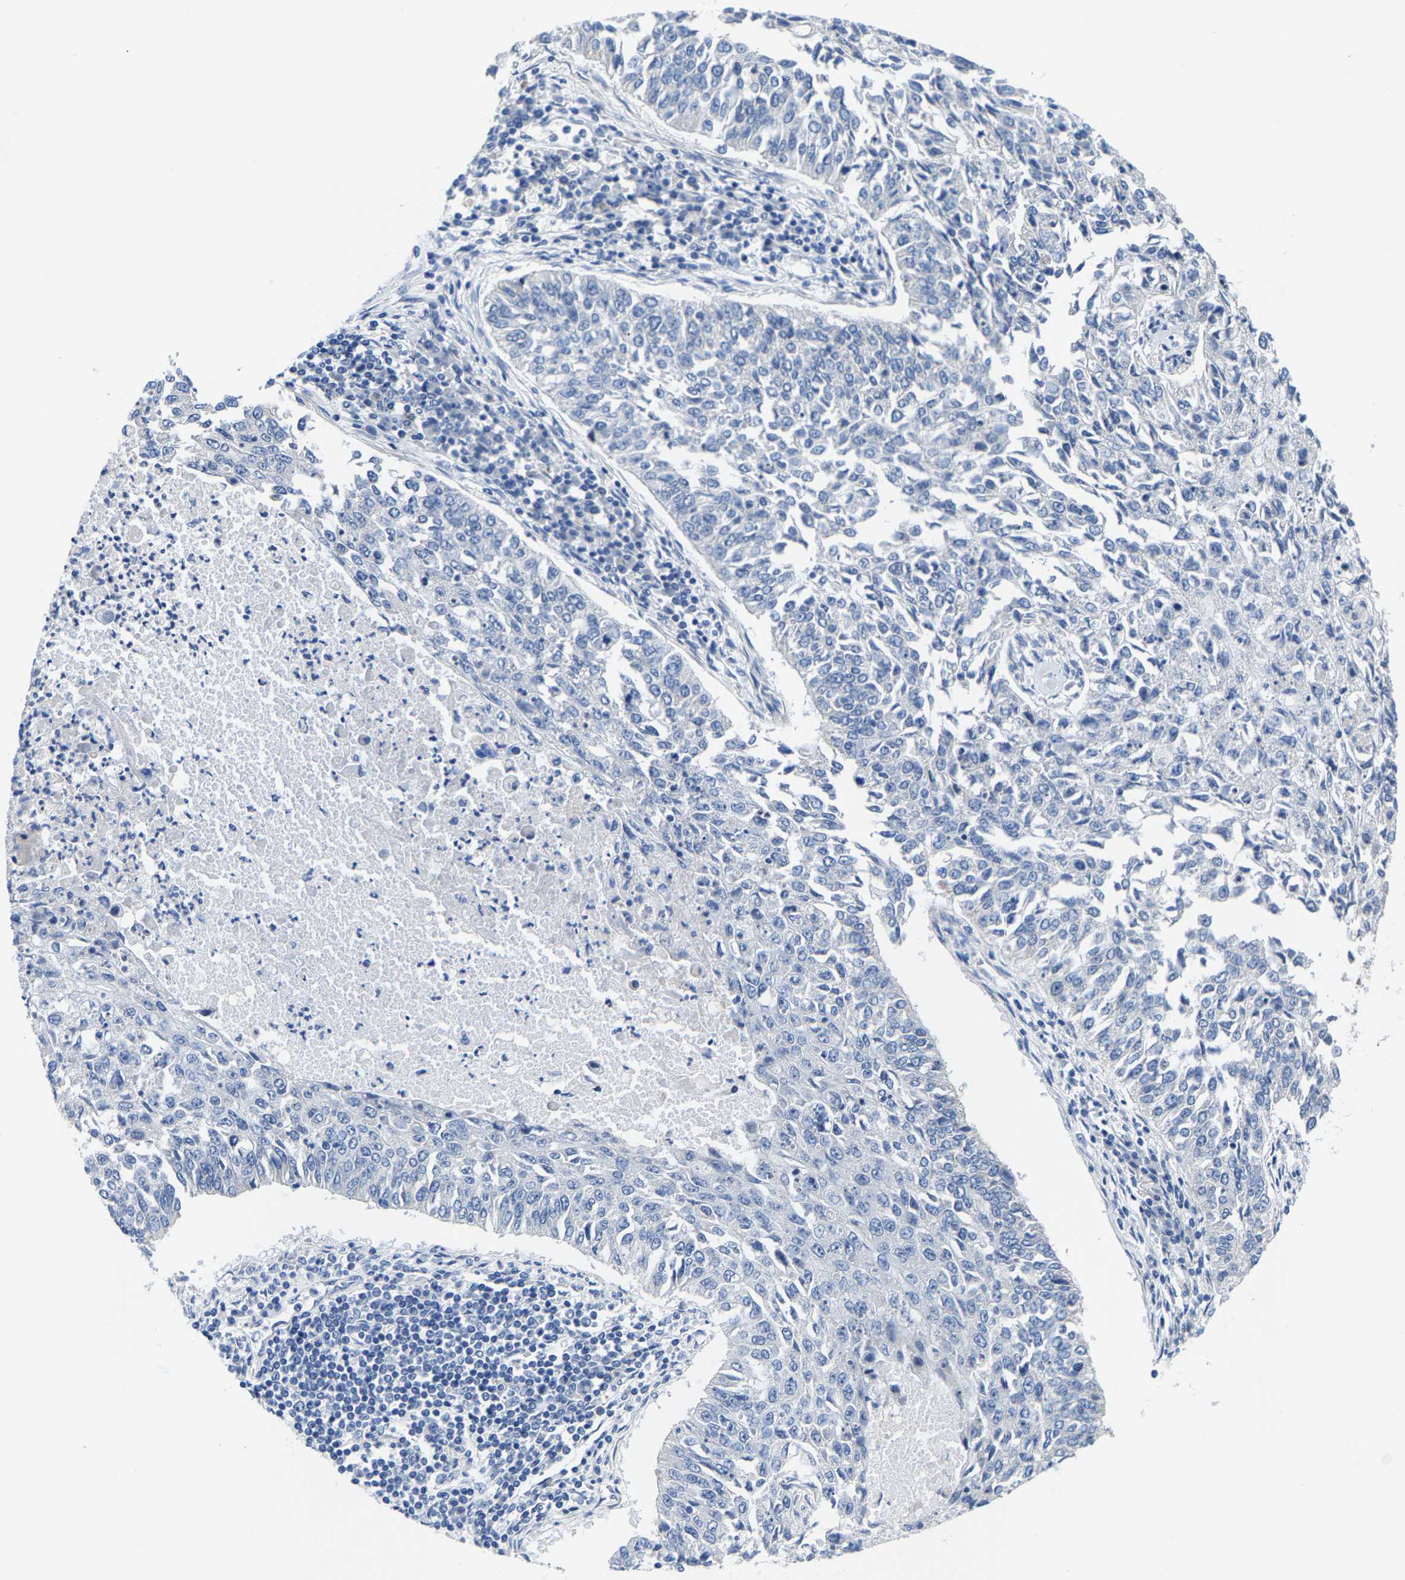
{"staining": {"intensity": "negative", "quantity": "none", "location": "none"}, "tissue": "lung cancer", "cell_type": "Tumor cells", "image_type": "cancer", "snomed": [{"axis": "morphology", "description": "Normal tissue, NOS"}, {"axis": "morphology", "description": "Squamous cell carcinoma, NOS"}, {"axis": "topography", "description": "Cartilage tissue"}, {"axis": "topography", "description": "Bronchus"}, {"axis": "topography", "description": "Lung"}], "caption": "The histopathology image displays no staining of tumor cells in lung cancer (squamous cell carcinoma).", "gene": "KLHL1", "patient": {"sex": "female", "age": 49}}